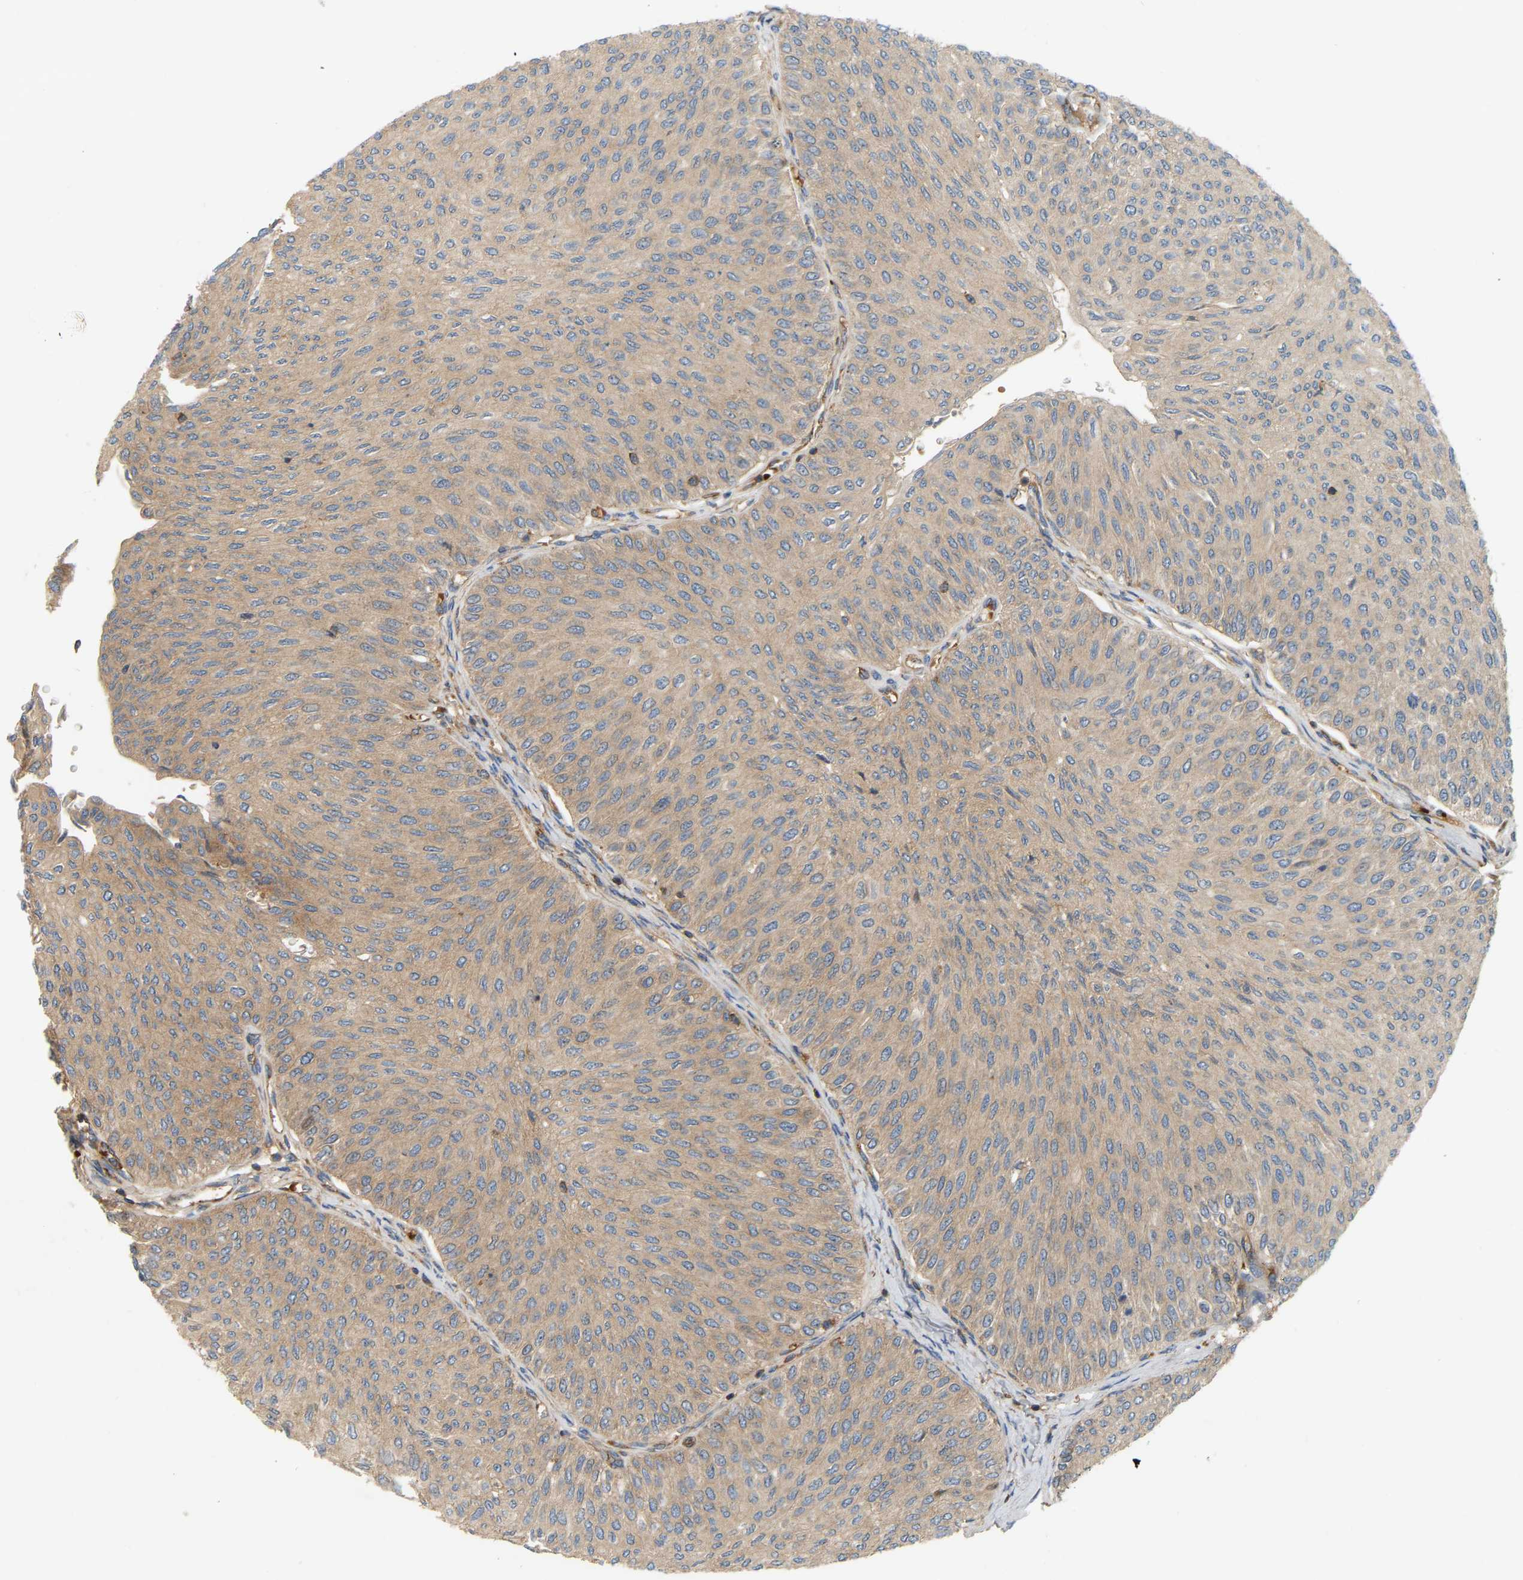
{"staining": {"intensity": "moderate", "quantity": ">75%", "location": "cytoplasmic/membranous"}, "tissue": "urothelial cancer", "cell_type": "Tumor cells", "image_type": "cancer", "snomed": [{"axis": "morphology", "description": "Urothelial carcinoma, Low grade"}, {"axis": "topography", "description": "Urinary bladder"}], "caption": "Human low-grade urothelial carcinoma stained for a protein (brown) displays moderate cytoplasmic/membranous positive expression in approximately >75% of tumor cells.", "gene": "AKAP13", "patient": {"sex": "male", "age": 78}}